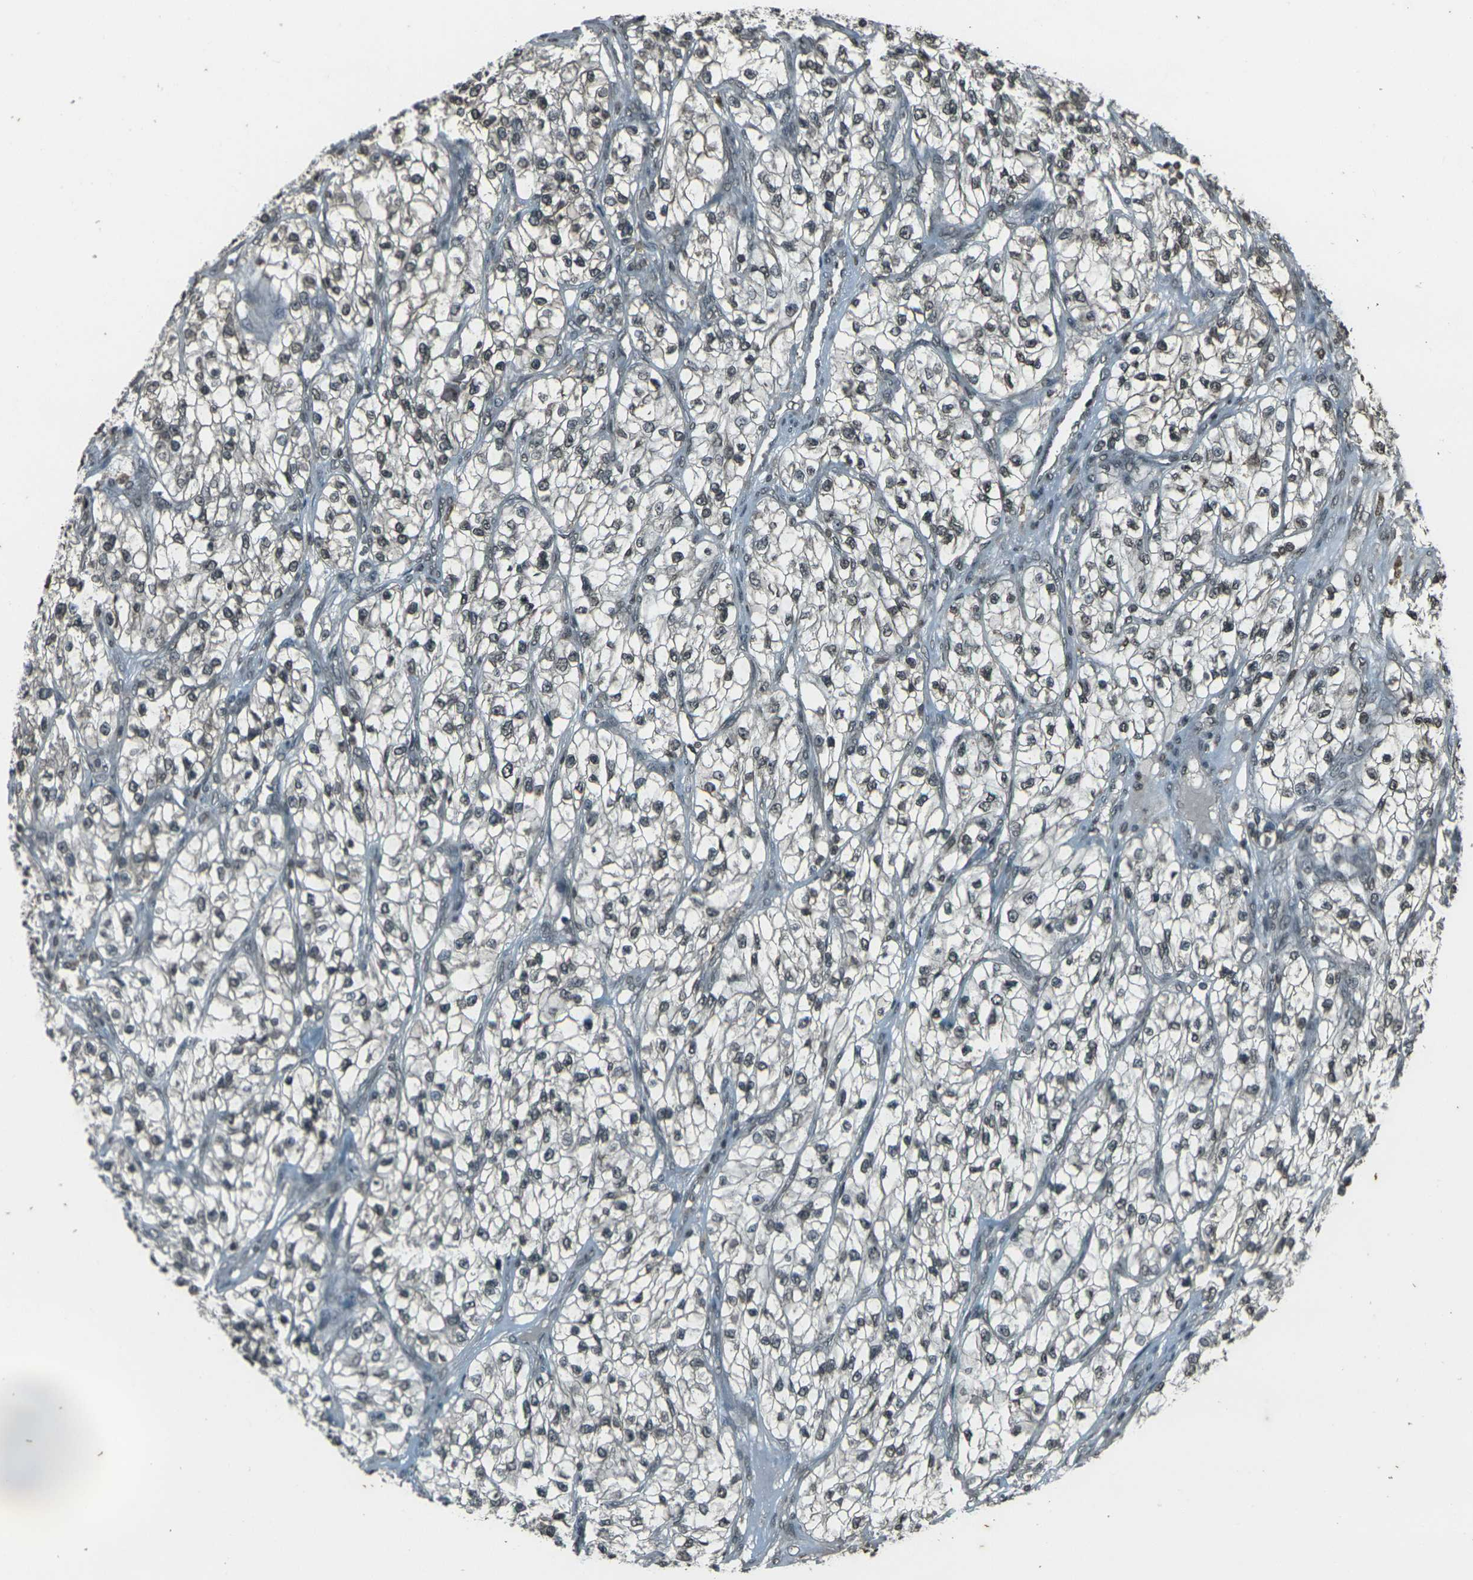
{"staining": {"intensity": "weak", "quantity": "25%-75%", "location": "nuclear"}, "tissue": "renal cancer", "cell_type": "Tumor cells", "image_type": "cancer", "snomed": [{"axis": "morphology", "description": "Adenocarcinoma, NOS"}, {"axis": "topography", "description": "Kidney"}], "caption": "IHC histopathology image of neoplastic tissue: renal cancer (adenocarcinoma) stained using IHC reveals low levels of weak protein expression localized specifically in the nuclear of tumor cells, appearing as a nuclear brown color.", "gene": "PRPF8", "patient": {"sex": "female", "age": 57}}